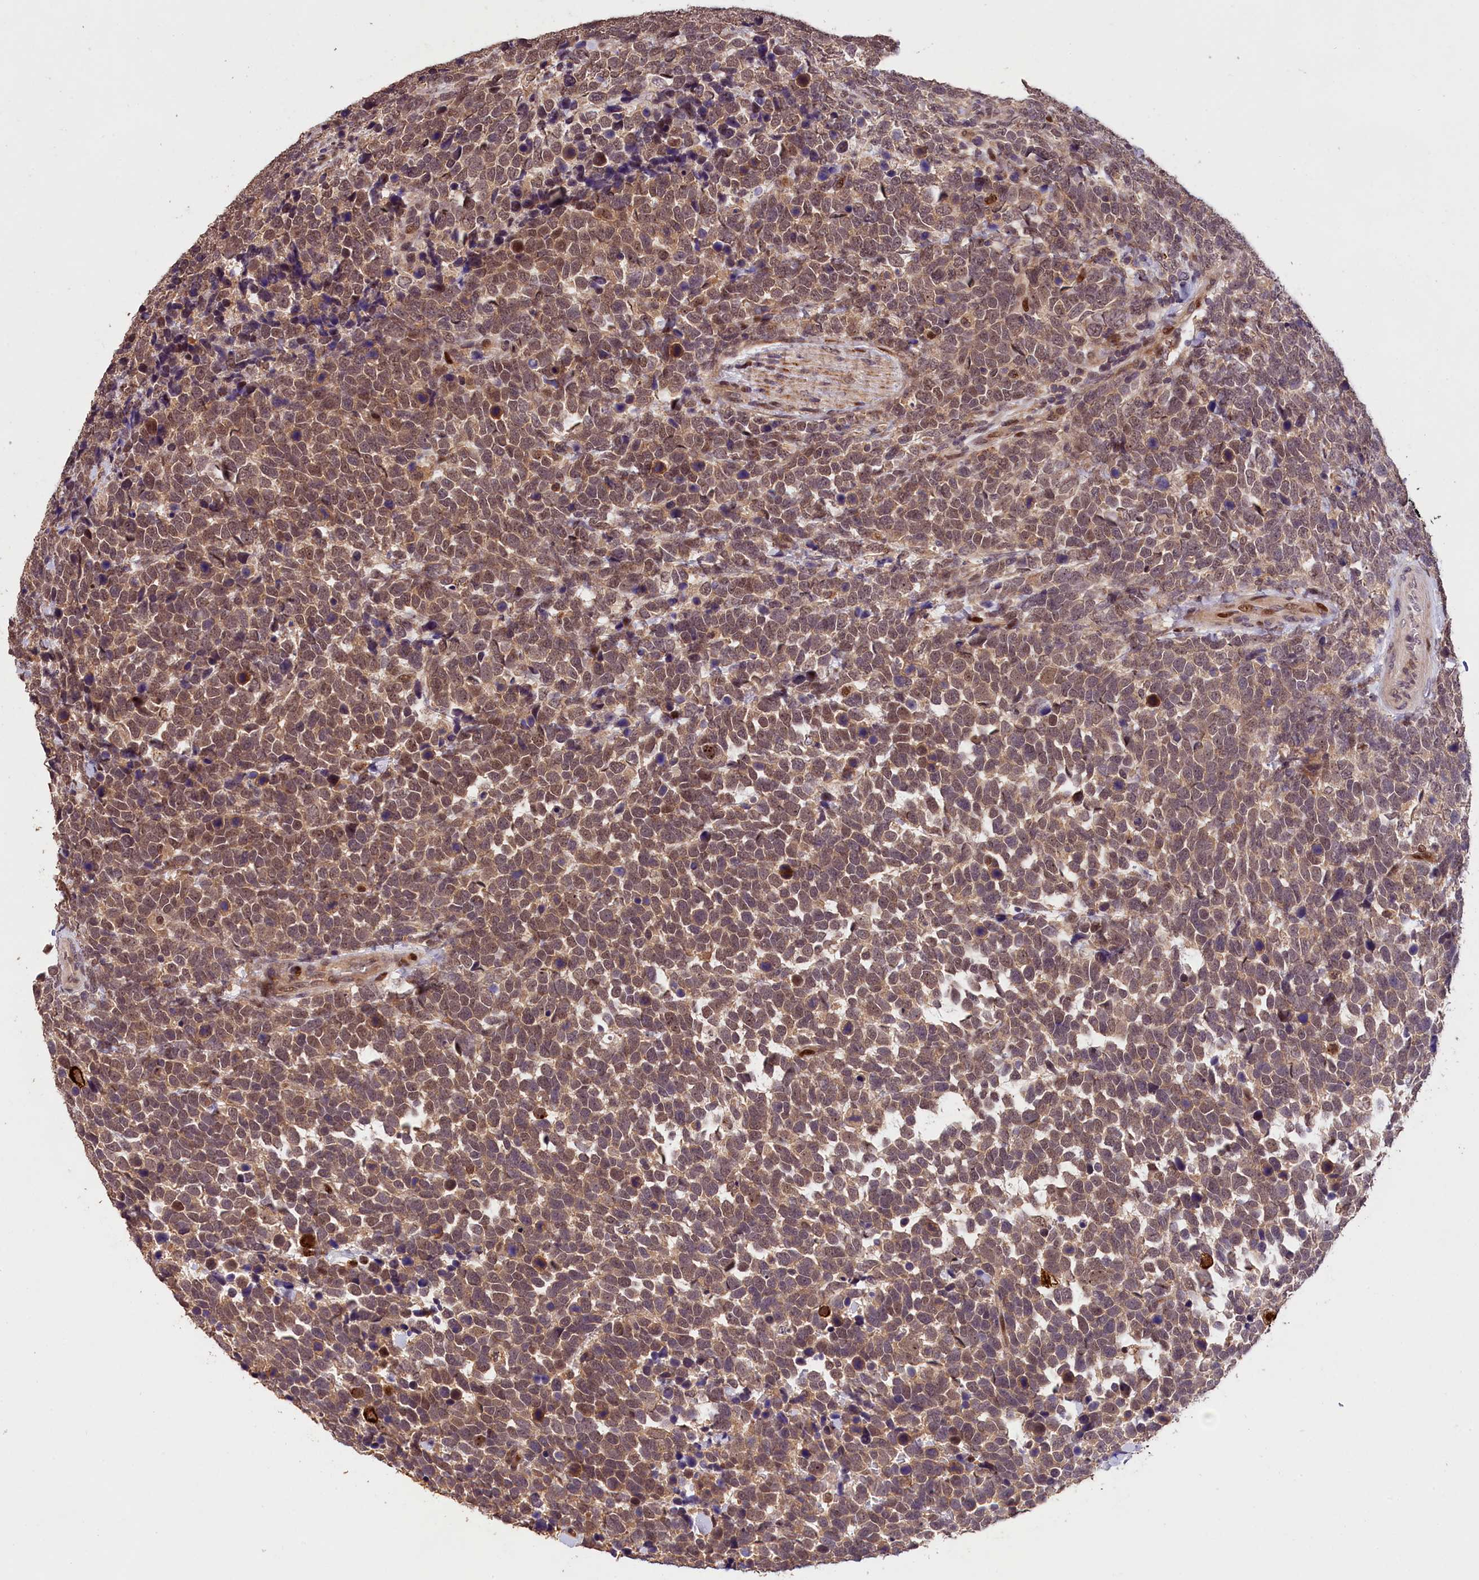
{"staining": {"intensity": "moderate", "quantity": ">75%", "location": "nuclear"}, "tissue": "urothelial cancer", "cell_type": "Tumor cells", "image_type": "cancer", "snomed": [{"axis": "morphology", "description": "Urothelial carcinoma, High grade"}, {"axis": "topography", "description": "Urinary bladder"}], "caption": "Protein expression analysis of high-grade urothelial carcinoma reveals moderate nuclear staining in about >75% of tumor cells.", "gene": "PHAF1", "patient": {"sex": "female", "age": 82}}